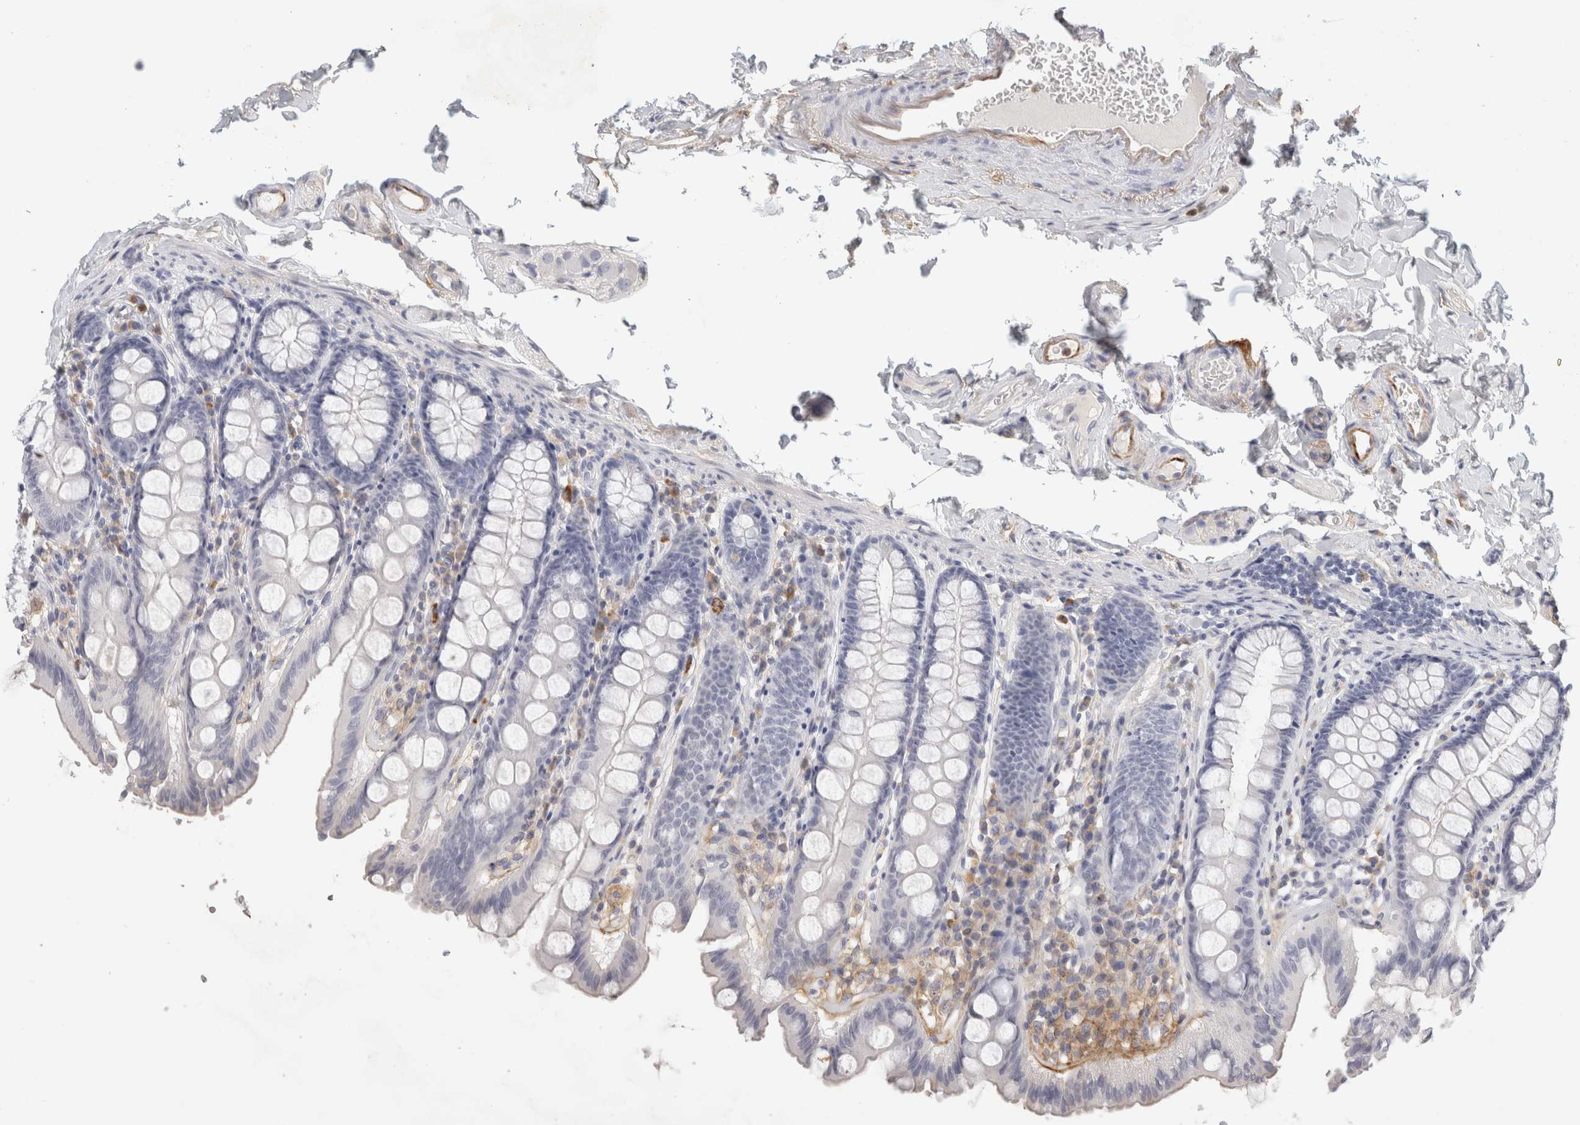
{"staining": {"intensity": "moderate", "quantity": "25%-75%", "location": "cytoplasmic/membranous"}, "tissue": "colon", "cell_type": "Endothelial cells", "image_type": "normal", "snomed": [{"axis": "morphology", "description": "Normal tissue, NOS"}, {"axis": "topography", "description": "Colon"}, {"axis": "topography", "description": "Peripheral nerve tissue"}], "caption": "Immunohistochemical staining of unremarkable human colon demonstrates medium levels of moderate cytoplasmic/membranous expression in approximately 25%-75% of endothelial cells.", "gene": "FGL2", "patient": {"sex": "female", "age": 61}}